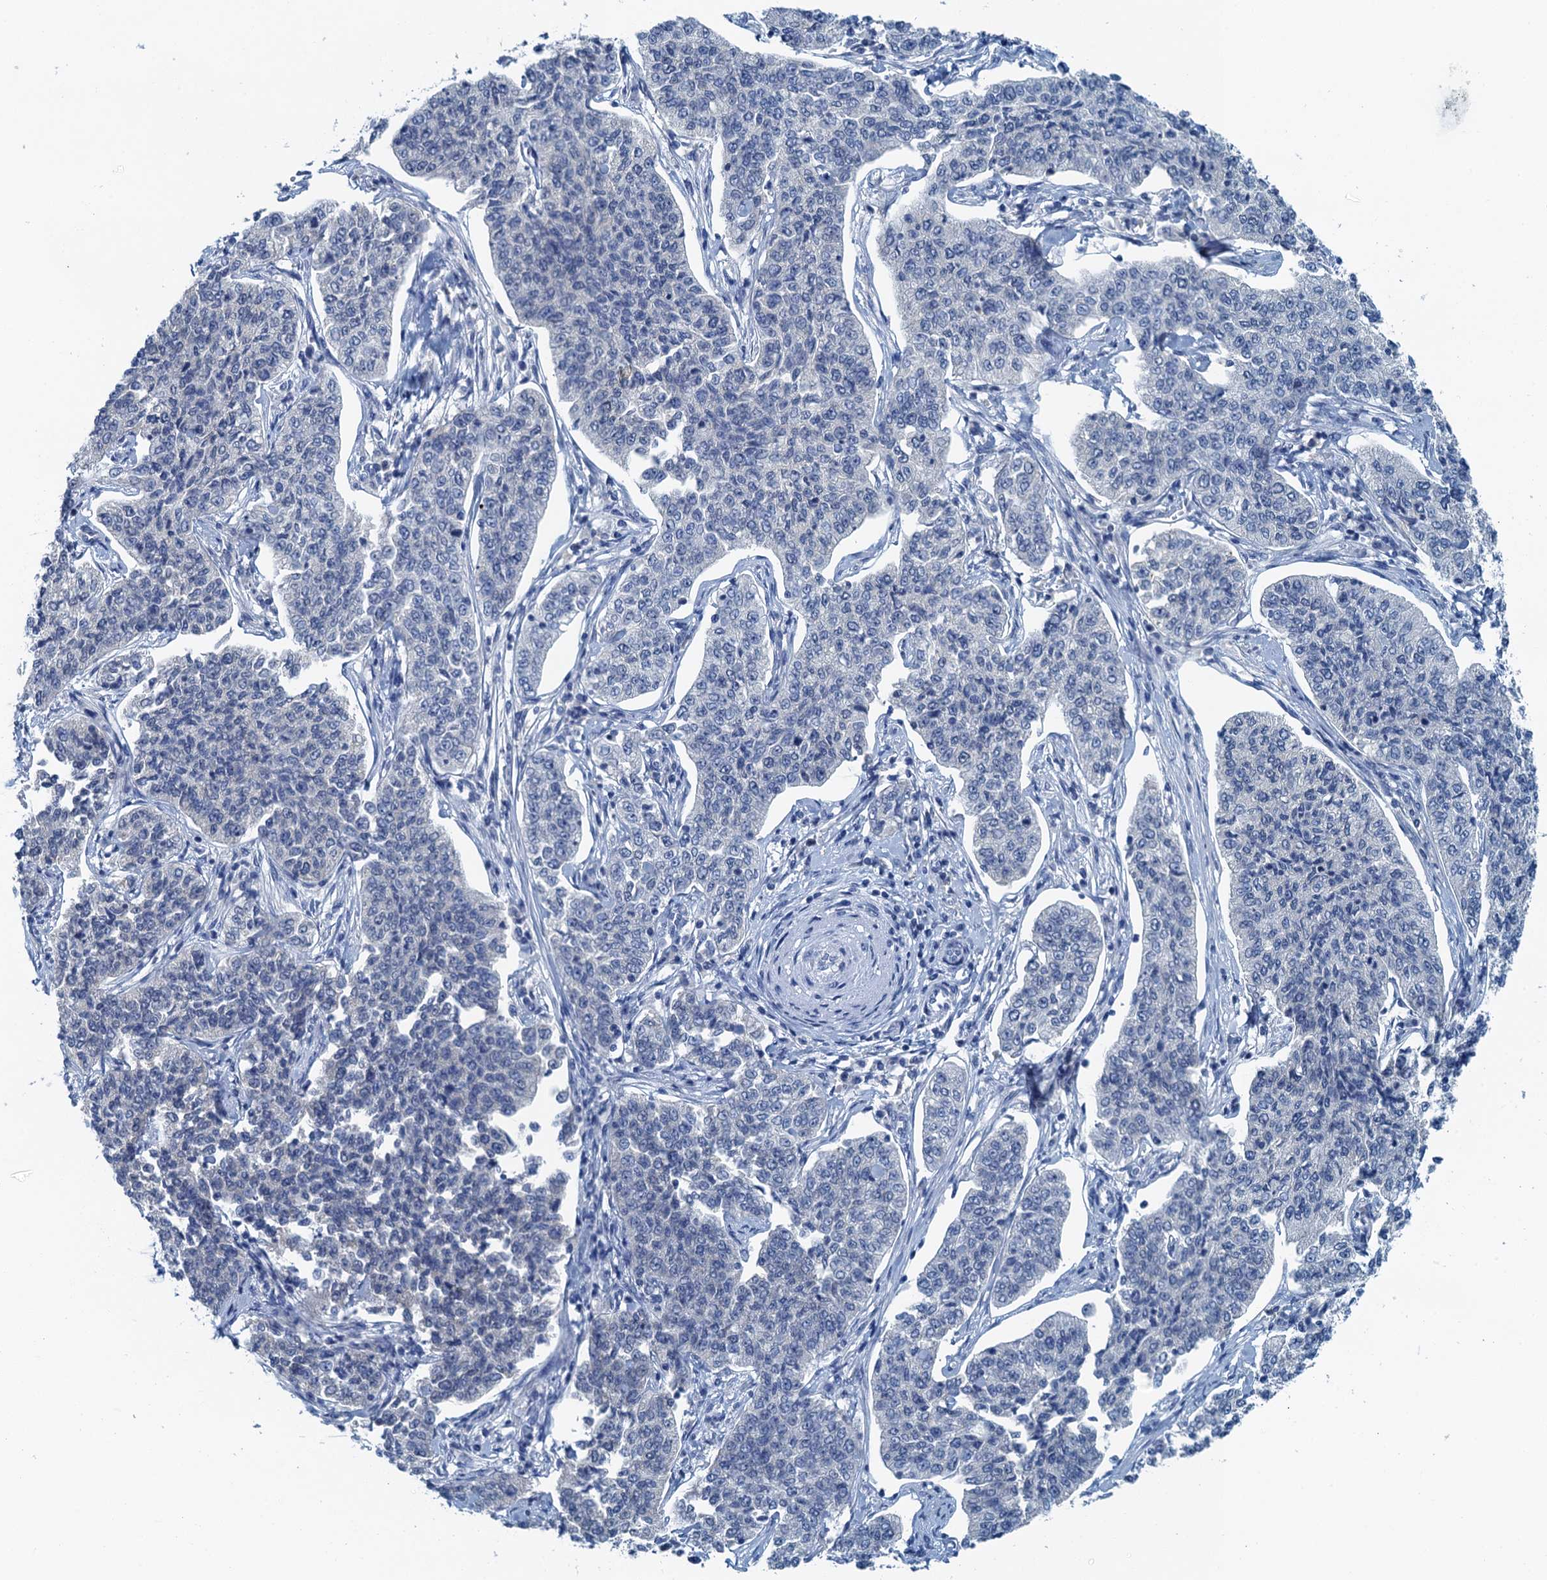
{"staining": {"intensity": "negative", "quantity": "none", "location": "none"}, "tissue": "cervical cancer", "cell_type": "Tumor cells", "image_type": "cancer", "snomed": [{"axis": "morphology", "description": "Squamous cell carcinoma, NOS"}, {"axis": "topography", "description": "Cervix"}], "caption": "The photomicrograph displays no significant staining in tumor cells of squamous cell carcinoma (cervical).", "gene": "LSM14B", "patient": {"sex": "female", "age": 35}}